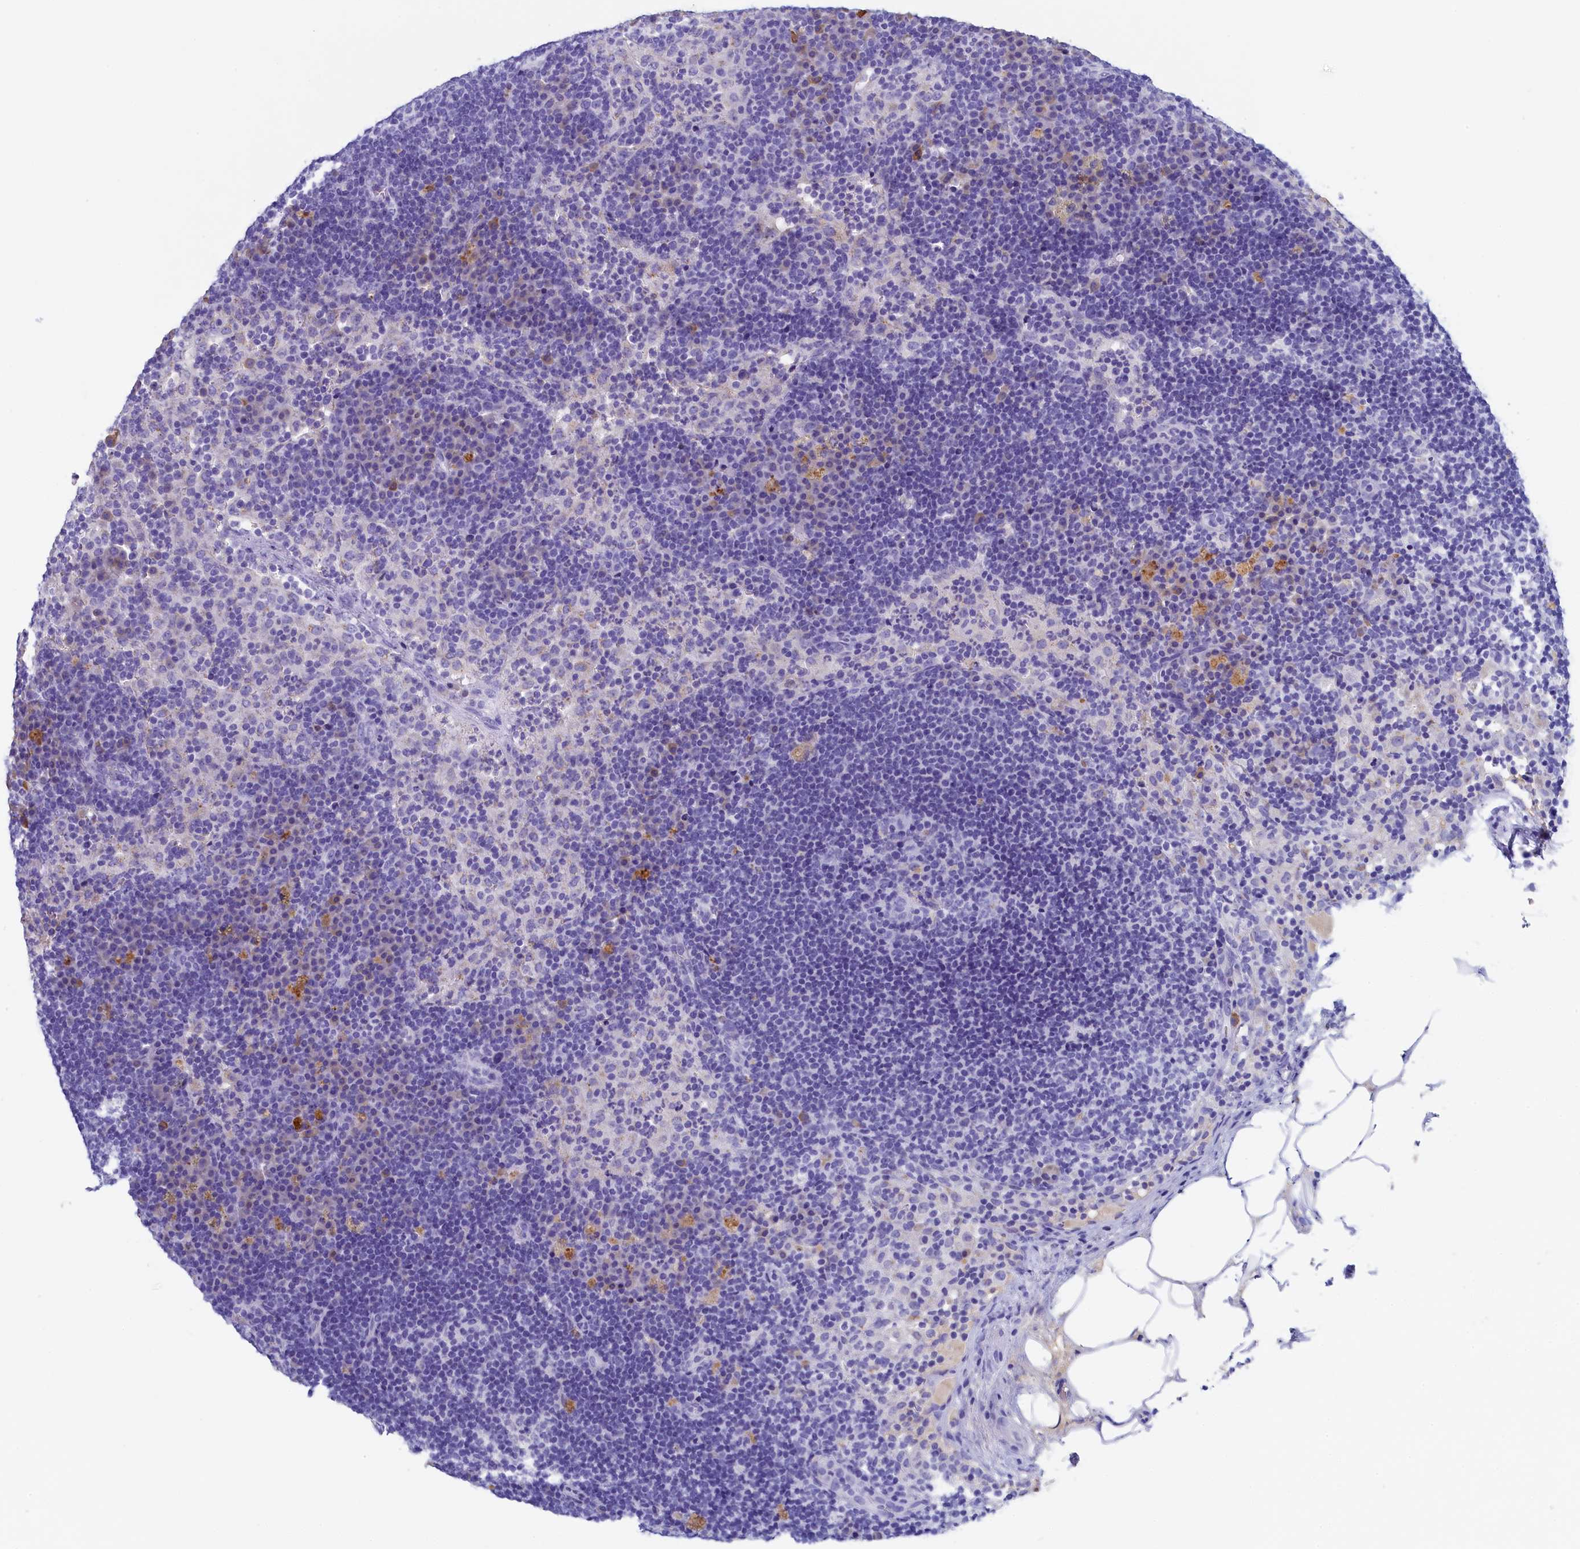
{"staining": {"intensity": "negative", "quantity": "none", "location": "none"}, "tissue": "lymph node", "cell_type": "Germinal center cells", "image_type": "normal", "snomed": [{"axis": "morphology", "description": "Normal tissue, NOS"}, {"axis": "topography", "description": "Lymph node"}], "caption": "This histopathology image is of normal lymph node stained with IHC to label a protein in brown with the nuclei are counter-stained blue. There is no staining in germinal center cells. (DAB IHC with hematoxylin counter stain).", "gene": "GUCA1C", "patient": {"sex": "female", "age": 70}}